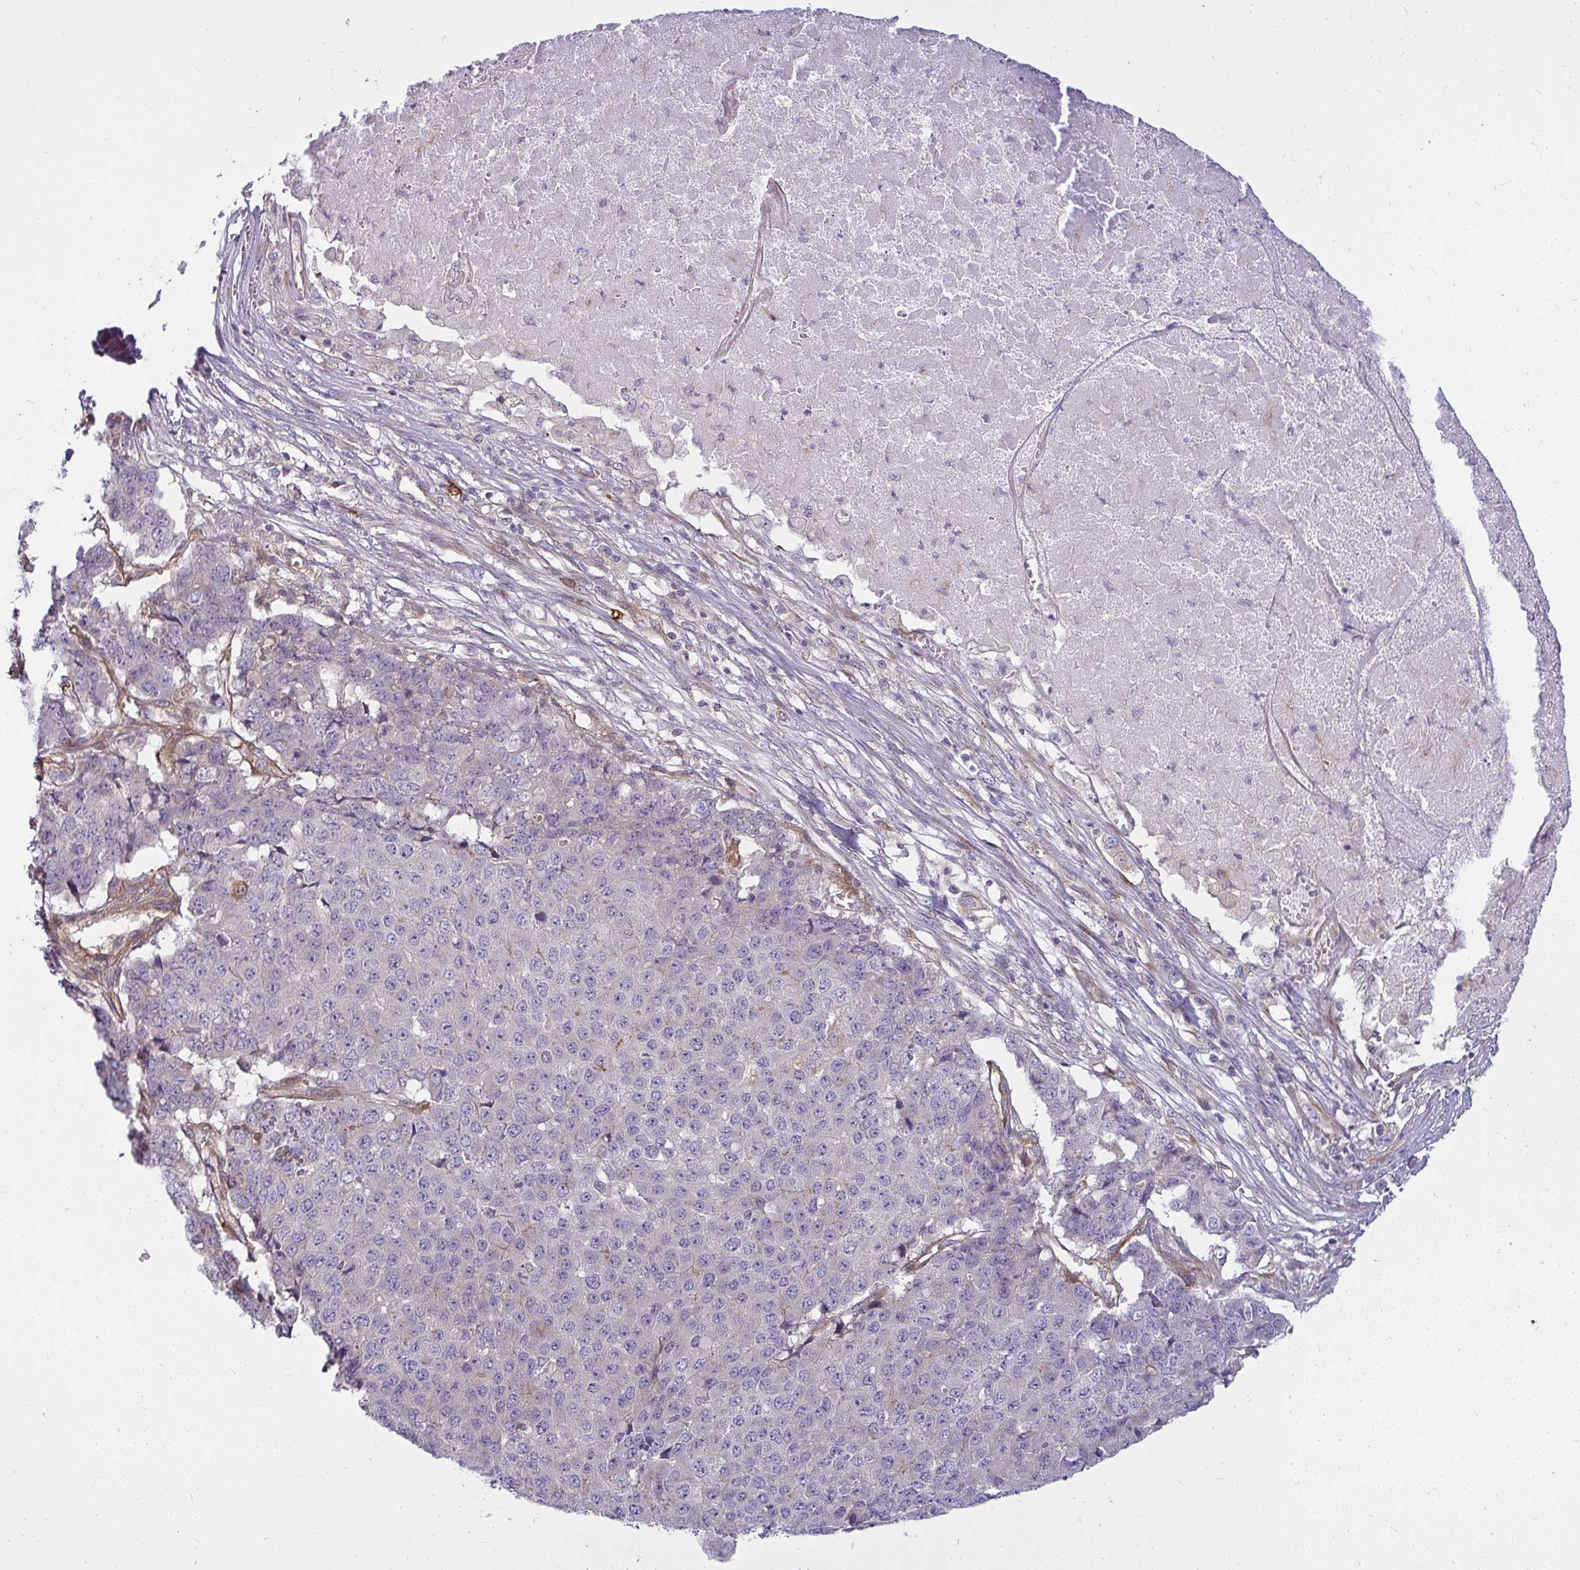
{"staining": {"intensity": "negative", "quantity": "none", "location": "none"}, "tissue": "pancreatic cancer", "cell_type": "Tumor cells", "image_type": "cancer", "snomed": [{"axis": "morphology", "description": "Adenocarcinoma, NOS"}, {"axis": "topography", "description": "Pancreas"}], "caption": "Immunohistochemistry micrograph of neoplastic tissue: human pancreatic cancer stained with DAB (3,3'-diaminobenzidine) demonstrates no significant protein staining in tumor cells.", "gene": "IFIT3", "patient": {"sex": "male", "age": 50}}